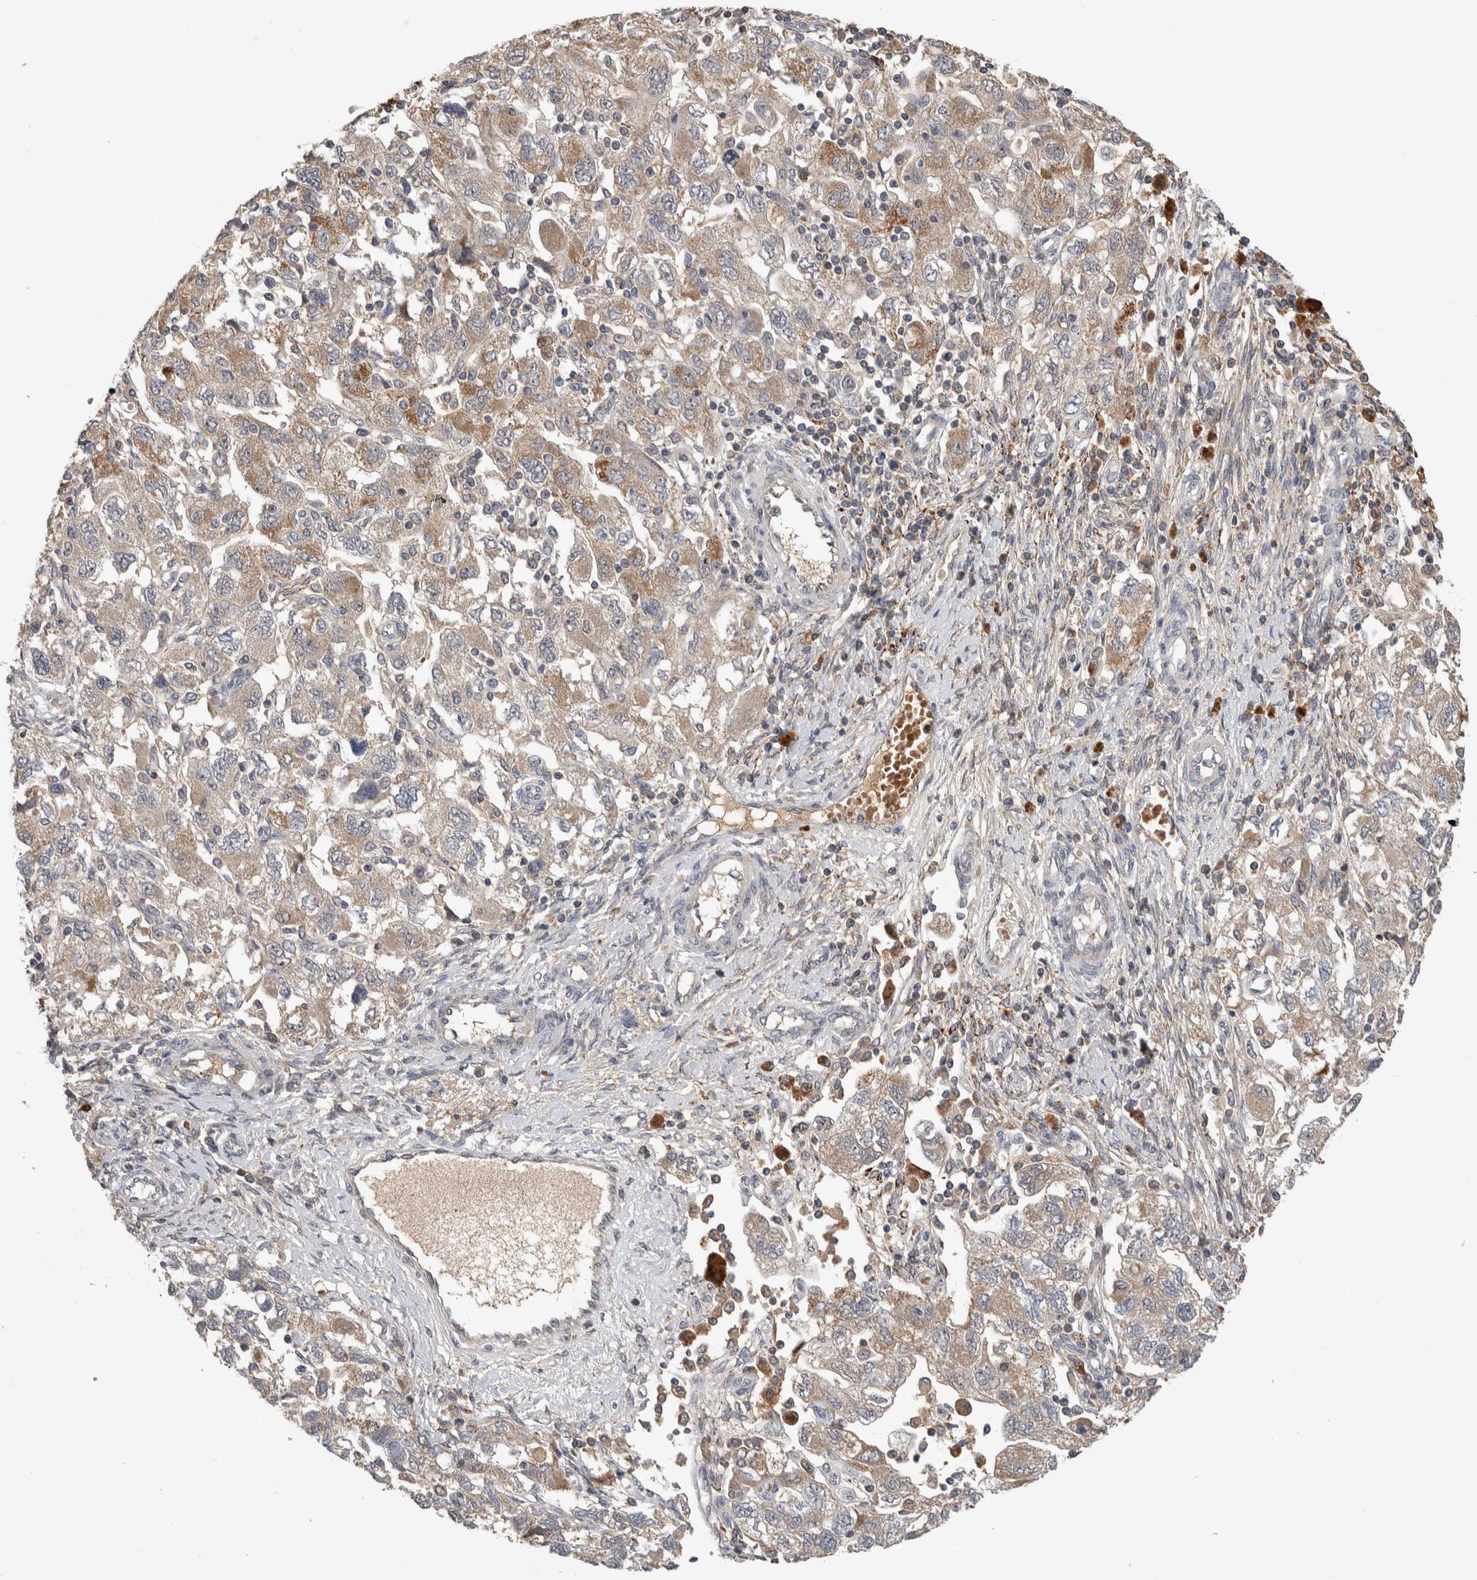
{"staining": {"intensity": "moderate", "quantity": "25%-75%", "location": "cytoplasmic/membranous"}, "tissue": "ovarian cancer", "cell_type": "Tumor cells", "image_type": "cancer", "snomed": [{"axis": "morphology", "description": "Carcinoma, NOS"}, {"axis": "morphology", "description": "Cystadenocarcinoma, serous, NOS"}, {"axis": "topography", "description": "Ovary"}], "caption": "A high-resolution photomicrograph shows IHC staining of carcinoma (ovarian), which demonstrates moderate cytoplasmic/membranous staining in about 25%-75% of tumor cells.", "gene": "CHRM3", "patient": {"sex": "female", "age": 69}}